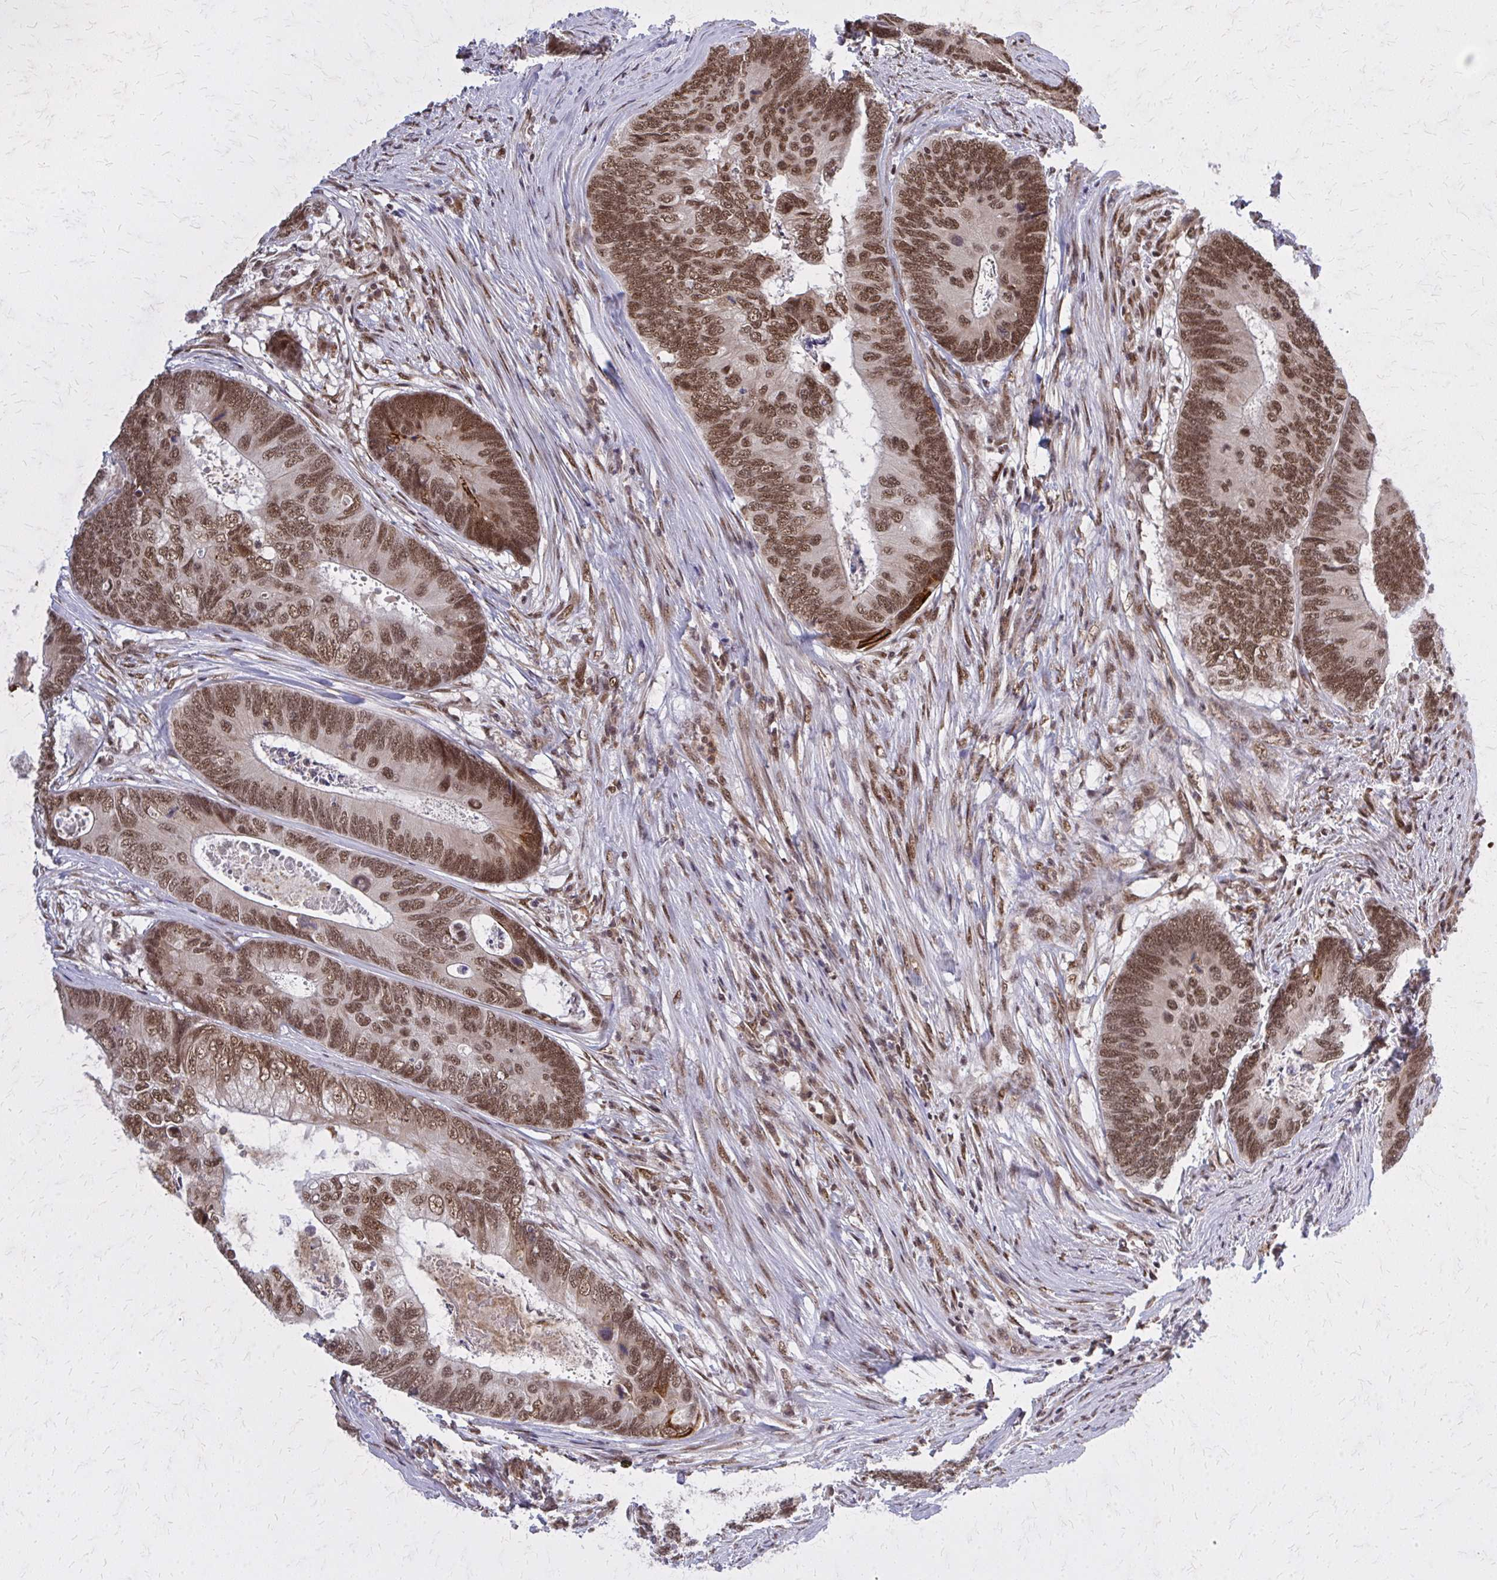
{"staining": {"intensity": "moderate", "quantity": ">75%", "location": "nuclear"}, "tissue": "colorectal cancer", "cell_type": "Tumor cells", "image_type": "cancer", "snomed": [{"axis": "morphology", "description": "Adenocarcinoma, NOS"}, {"axis": "topography", "description": "Colon"}], "caption": "Brown immunohistochemical staining in adenocarcinoma (colorectal) exhibits moderate nuclear positivity in approximately >75% of tumor cells.", "gene": "HDAC3", "patient": {"sex": "female", "age": 67}}